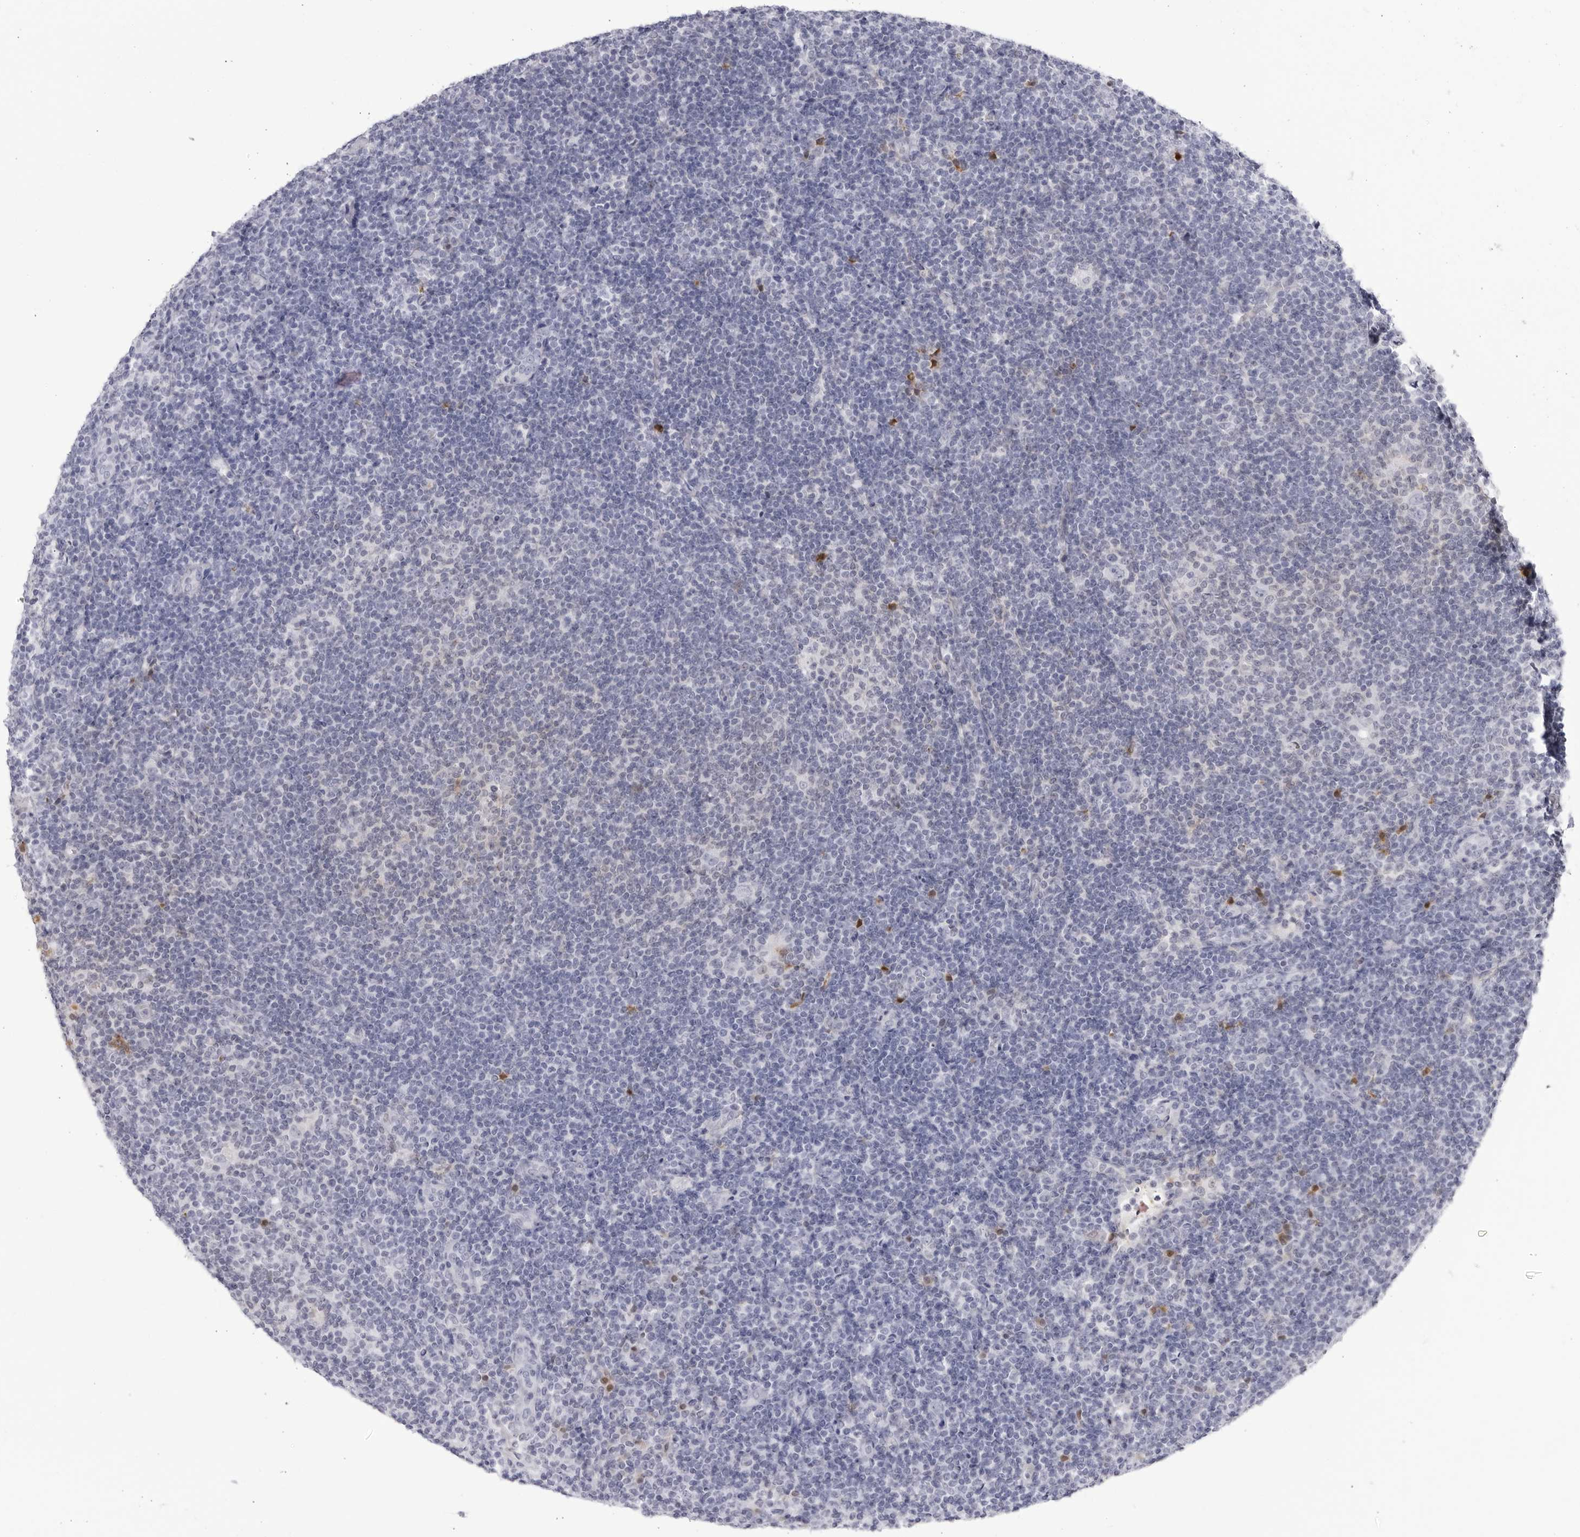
{"staining": {"intensity": "negative", "quantity": "none", "location": "none"}, "tissue": "lymphoma", "cell_type": "Tumor cells", "image_type": "cancer", "snomed": [{"axis": "morphology", "description": "Hodgkin's disease, NOS"}, {"axis": "topography", "description": "Lymph node"}], "caption": "A photomicrograph of human Hodgkin's disease is negative for staining in tumor cells.", "gene": "CNBD1", "patient": {"sex": "female", "age": 57}}